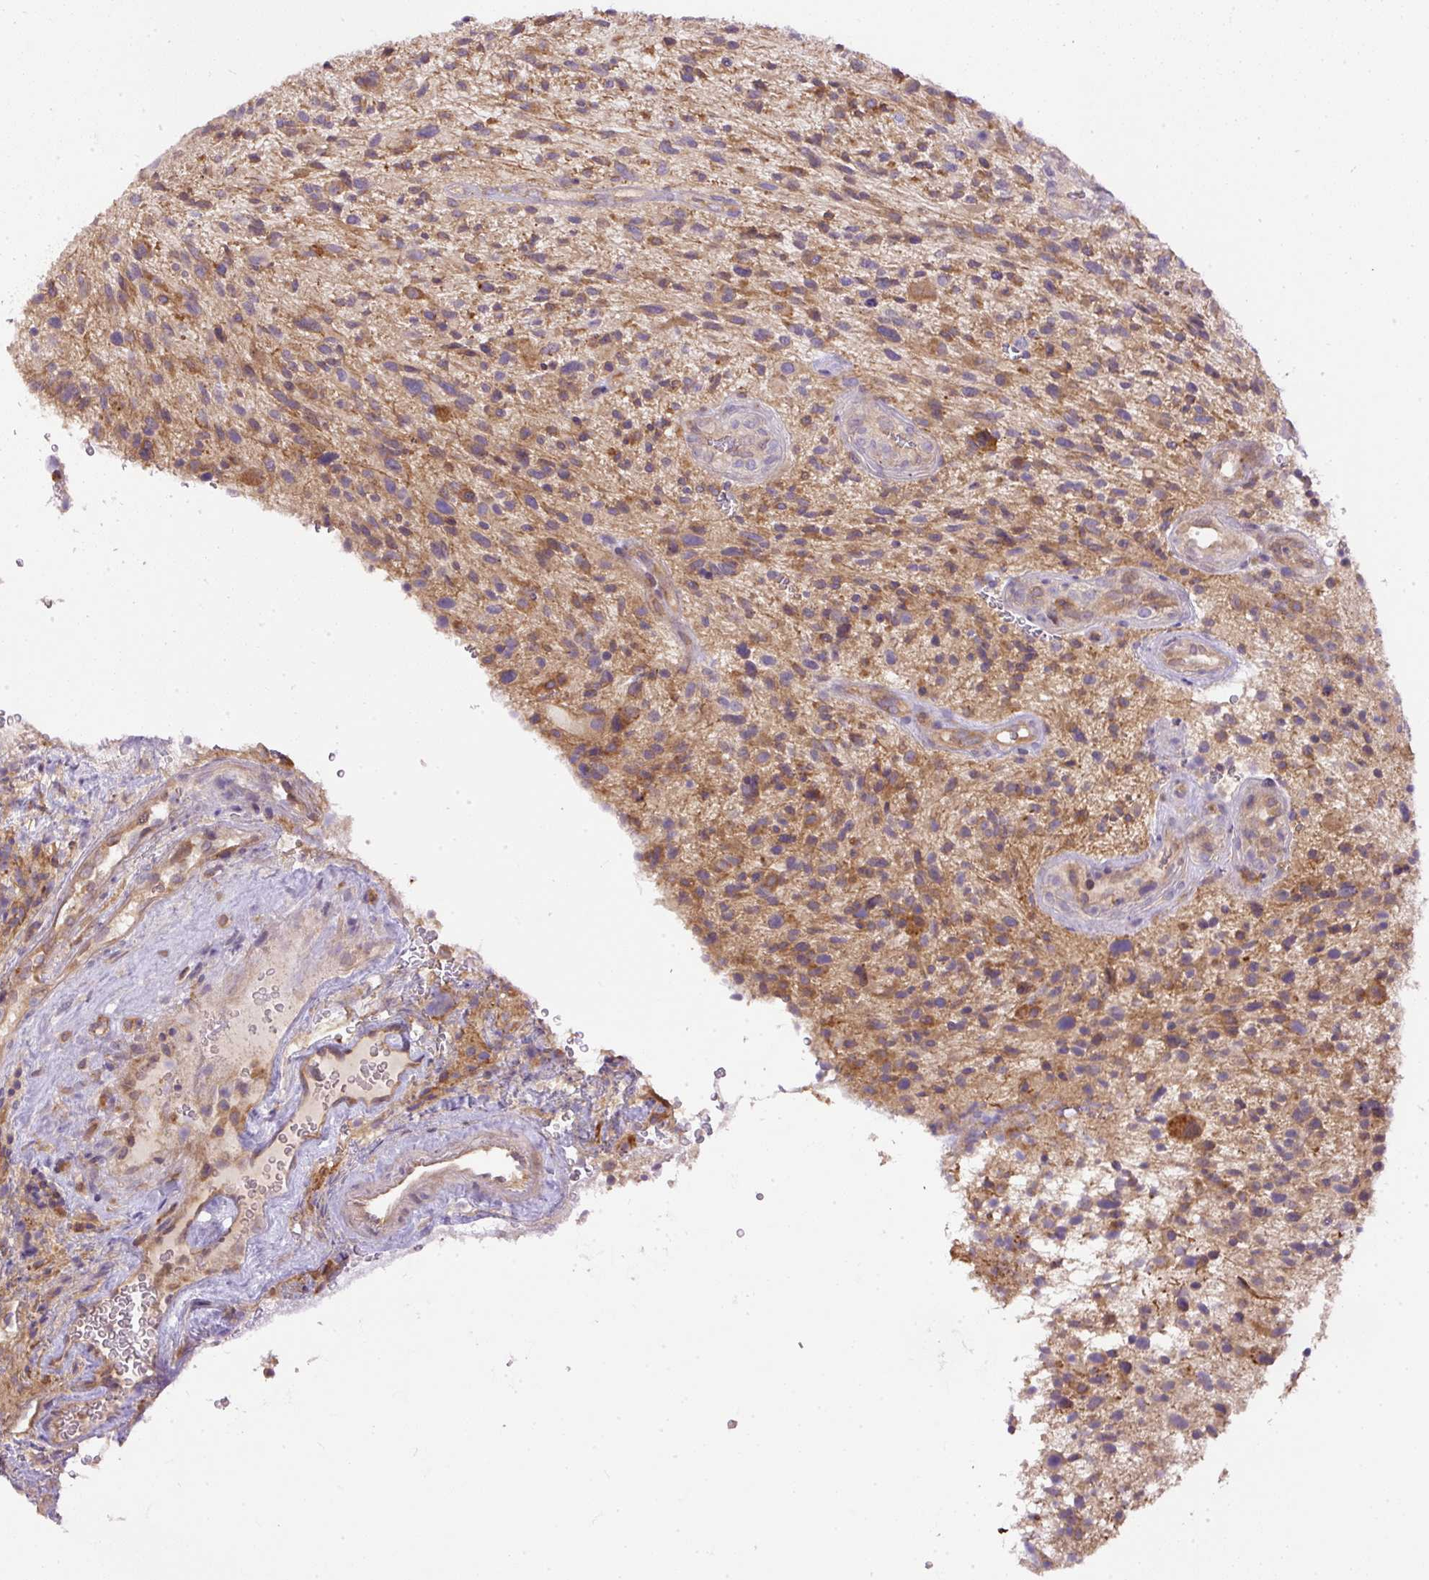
{"staining": {"intensity": "moderate", "quantity": ">75%", "location": "cytoplasmic/membranous"}, "tissue": "glioma", "cell_type": "Tumor cells", "image_type": "cancer", "snomed": [{"axis": "morphology", "description": "Glioma, malignant, High grade"}, {"axis": "topography", "description": "Brain"}], "caption": "Malignant glioma (high-grade) was stained to show a protein in brown. There is medium levels of moderate cytoplasmic/membranous staining in approximately >75% of tumor cells.", "gene": "DAPK1", "patient": {"sex": "male", "age": 47}}